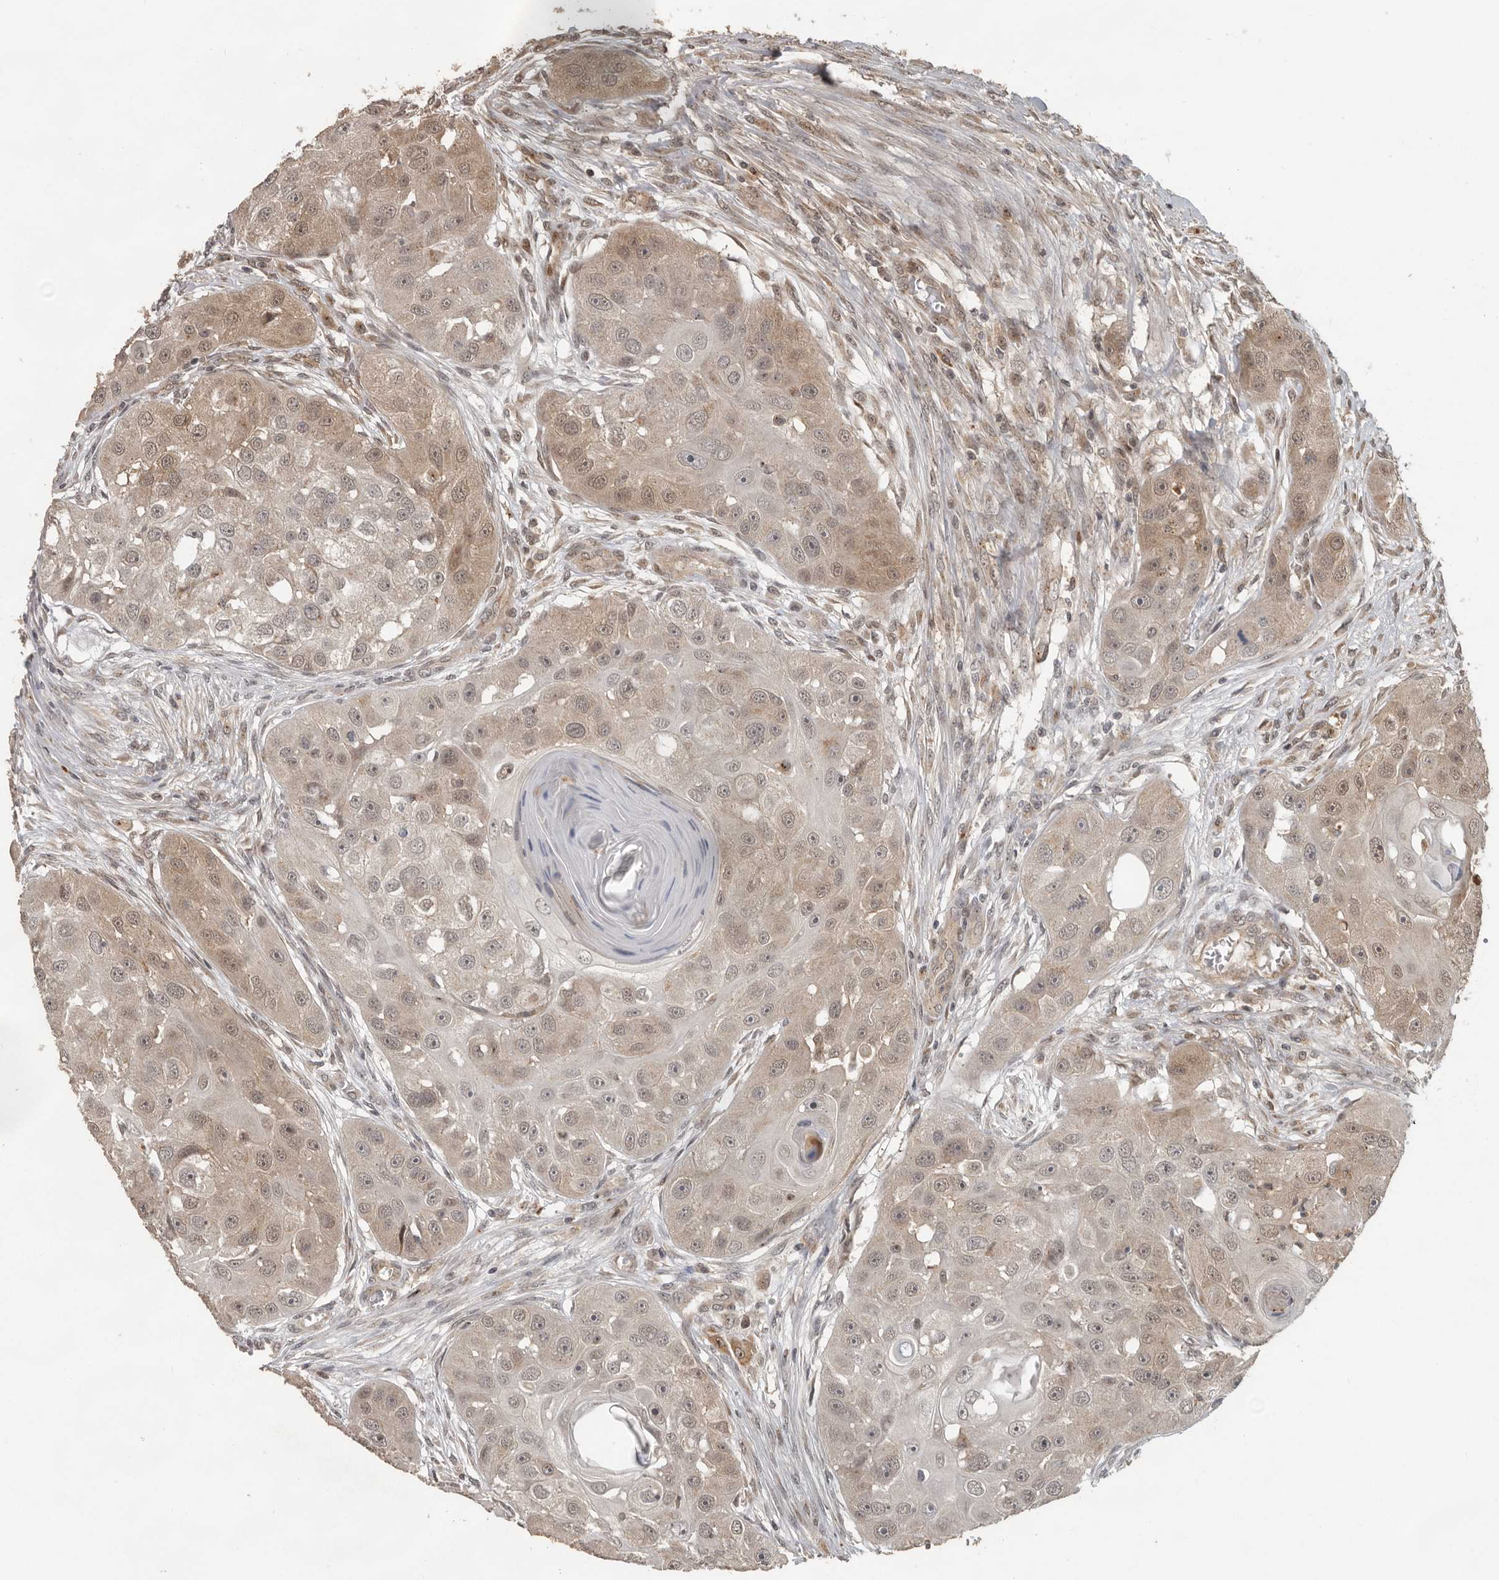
{"staining": {"intensity": "weak", "quantity": ">75%", "location": "cytoplasmic/membranous,nuclear"}, "tissue": "head and neck cancer", "cell_type": "Tumor cells", "image_type": "cancer", "snomed": [{"axis": "morphology", "description": "Normal tissue, NOS"}, {"axis": "morphology", "description": "Squamous cell carcinoma, NOS"}, {"axis": "topography", "description": "Skeletal muscle"}, {"axis": "topography", "description": "Head-Neck"}], "caption": "Head and neck cancer was stained to show a protein in brown. There is low levels of weak cytoplasmic/membranous and nuclear staining in about >75% of tumor cells.", "gene": "CEP350", "patient": {"sex": "male", "age": 51}}